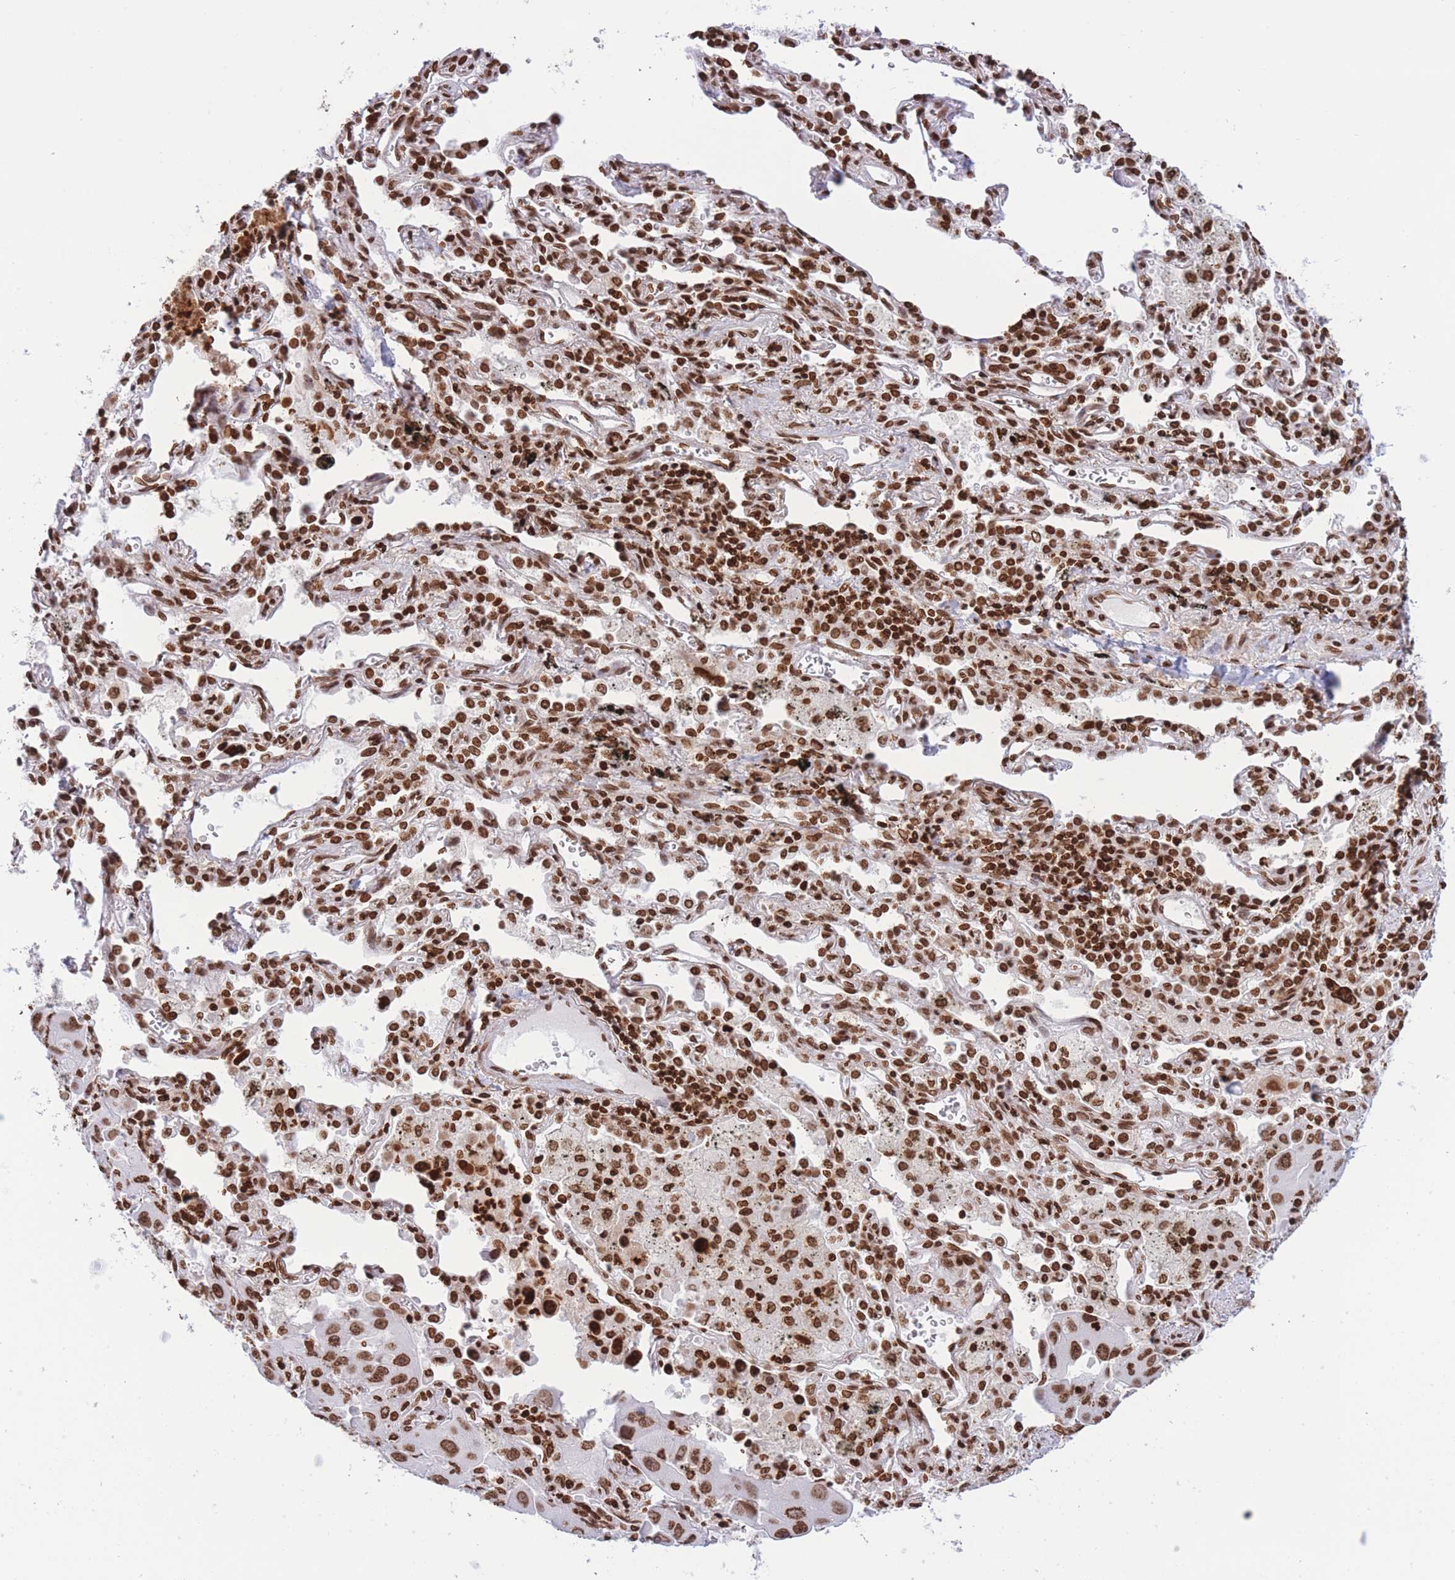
{"staining": {"intensity": "strong", "quantity": ">75%", "location": "nuclear"}, "tissue": "lung cancer", "cell_type": "Tumor cells", "image_type": "cancer", "snomed": [{"axis": "morphology", "description": "Adenocarcinoma, NOS"}, {"axis": "topography", "description": "Lung"}], "caption": "Lung cancer (adenocarcinoma) stained with DAB (3,3'-diaminobenzidine) immunohistochemistry (IHC) shows high levels of strong nuclear positivity in about >75% of tumor cells.", "gene": "H2BC11", "patient": {"sex": "male", "age": 66}}